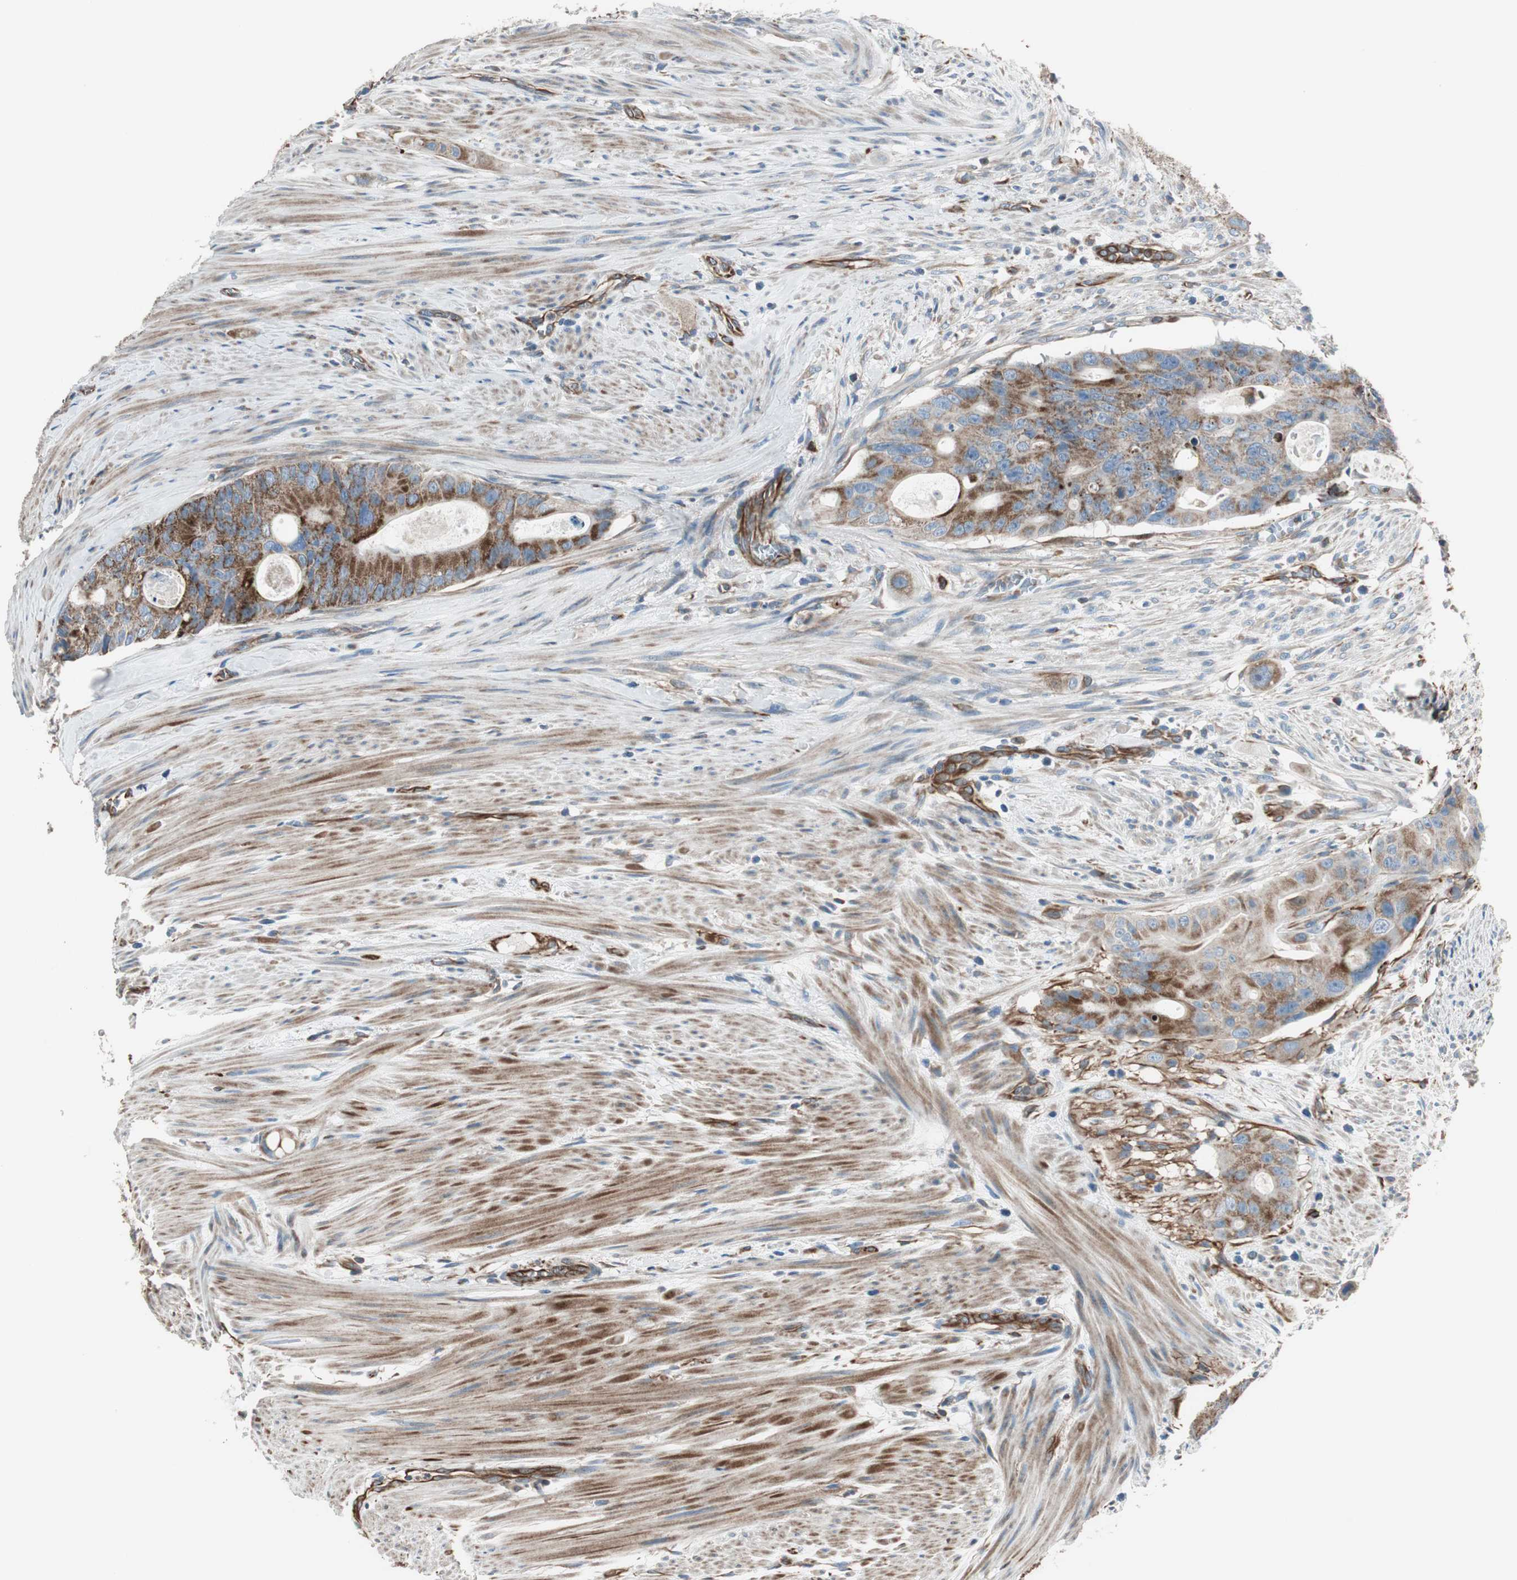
{"staining": {"intensity": "weak", "quantity": "25%-75%", "location": "cytoplasmic/membranous"}, "tissue": "colorectal cancer", "cell_type": "Tumor cells", "image_type": "cancer", "snomed": [{"axis": "morphology", "description": "Adenocarcinoma, NOS"}, {"axis": "topography", "description": "Colon"}], "caption": "Colorectal adenocarcinoma tissue demonstrates weak cytoplasmic/membranous staining in about 25%-75% of tumor cells, visualized by immunohistochemistry. (DAB IHC, brown staining for protein, blue staining for nuclei).", "gene": "SRCIN1", "patient": {"sex": "female", "age": 57}}